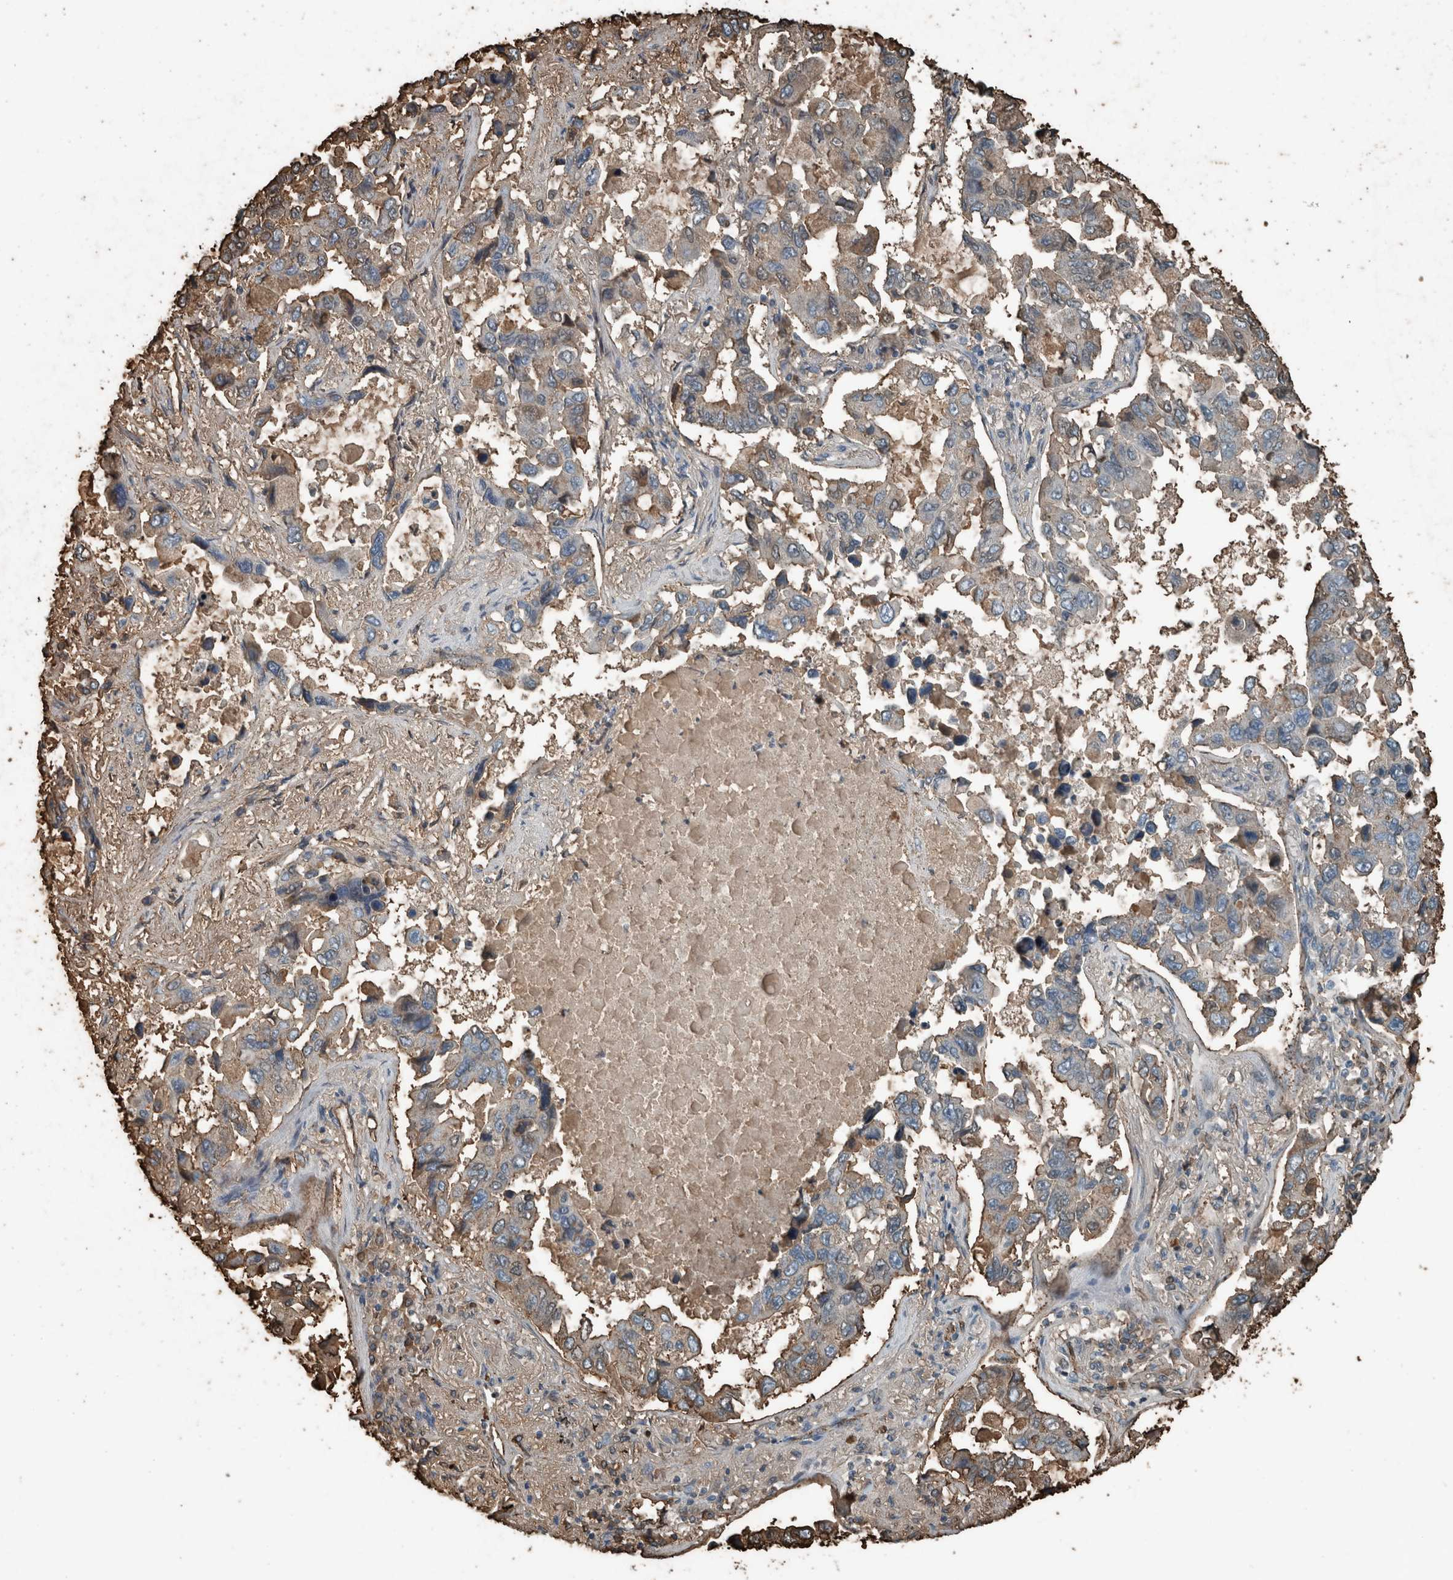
{"staining": {"intensity": "weak", "quantity": "<25%", "location": "cytoplasmic/membranous"}, "tissue": "lung cancer", "cell_type": "Tumor cells", "image_type": "cancer", "snomed": [{"axis": "morphology", "description": "Adenocarcinoma, NOS"}, {"axis": "topography", "description": "Lung"}], "caption": "IHC histopathology image of neoplastic tissue: human lung cancer stained with DAB reveals no significant protein positivity in tumor cells.", "gene": "LBP", "patient": {"sex": "male", "age": 64}}